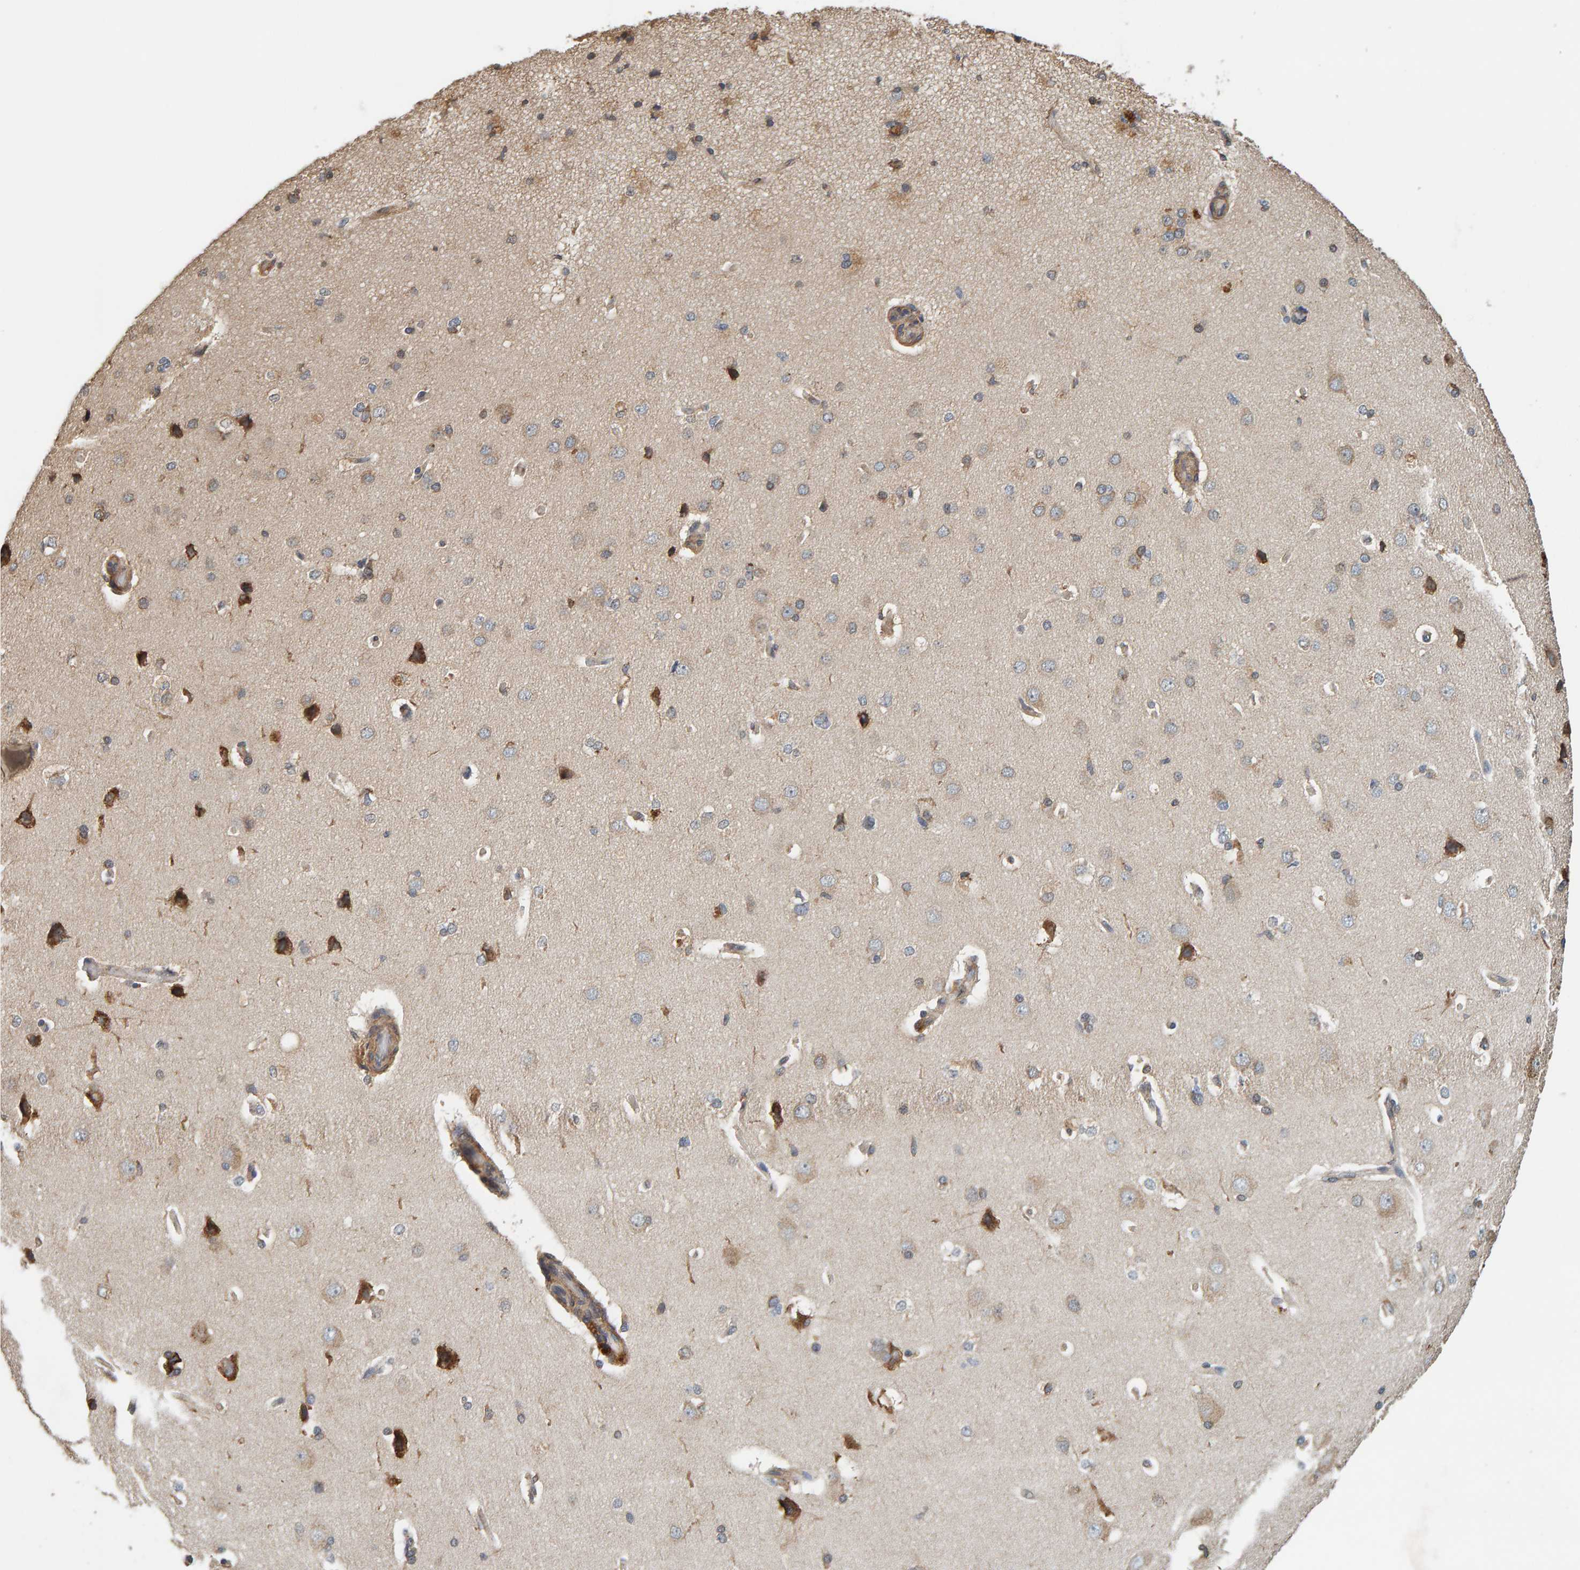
{"staining": {"intensity": "weak", "quantity": ">75%", "location": "cytoplasmic/membranous"}, "tissue": "cerebral cortex", "cell_type": "Endothelial cells", "image_type": "normal", "snomed": [{"axis": "morphology", "description": "Normal tissue, NOS"}, {"axis": "topography", "description": "Cerebral cortex"}], "caption": "The micrograph exhibits immunohistochemical staining of unremarkable cerebral cortex. There is weak cytoplasmic/membranous expression is identified in about >75% of endothelial cells.", "gene": "PLA2G3", "patient": {"sex": "male", "age": 62}}